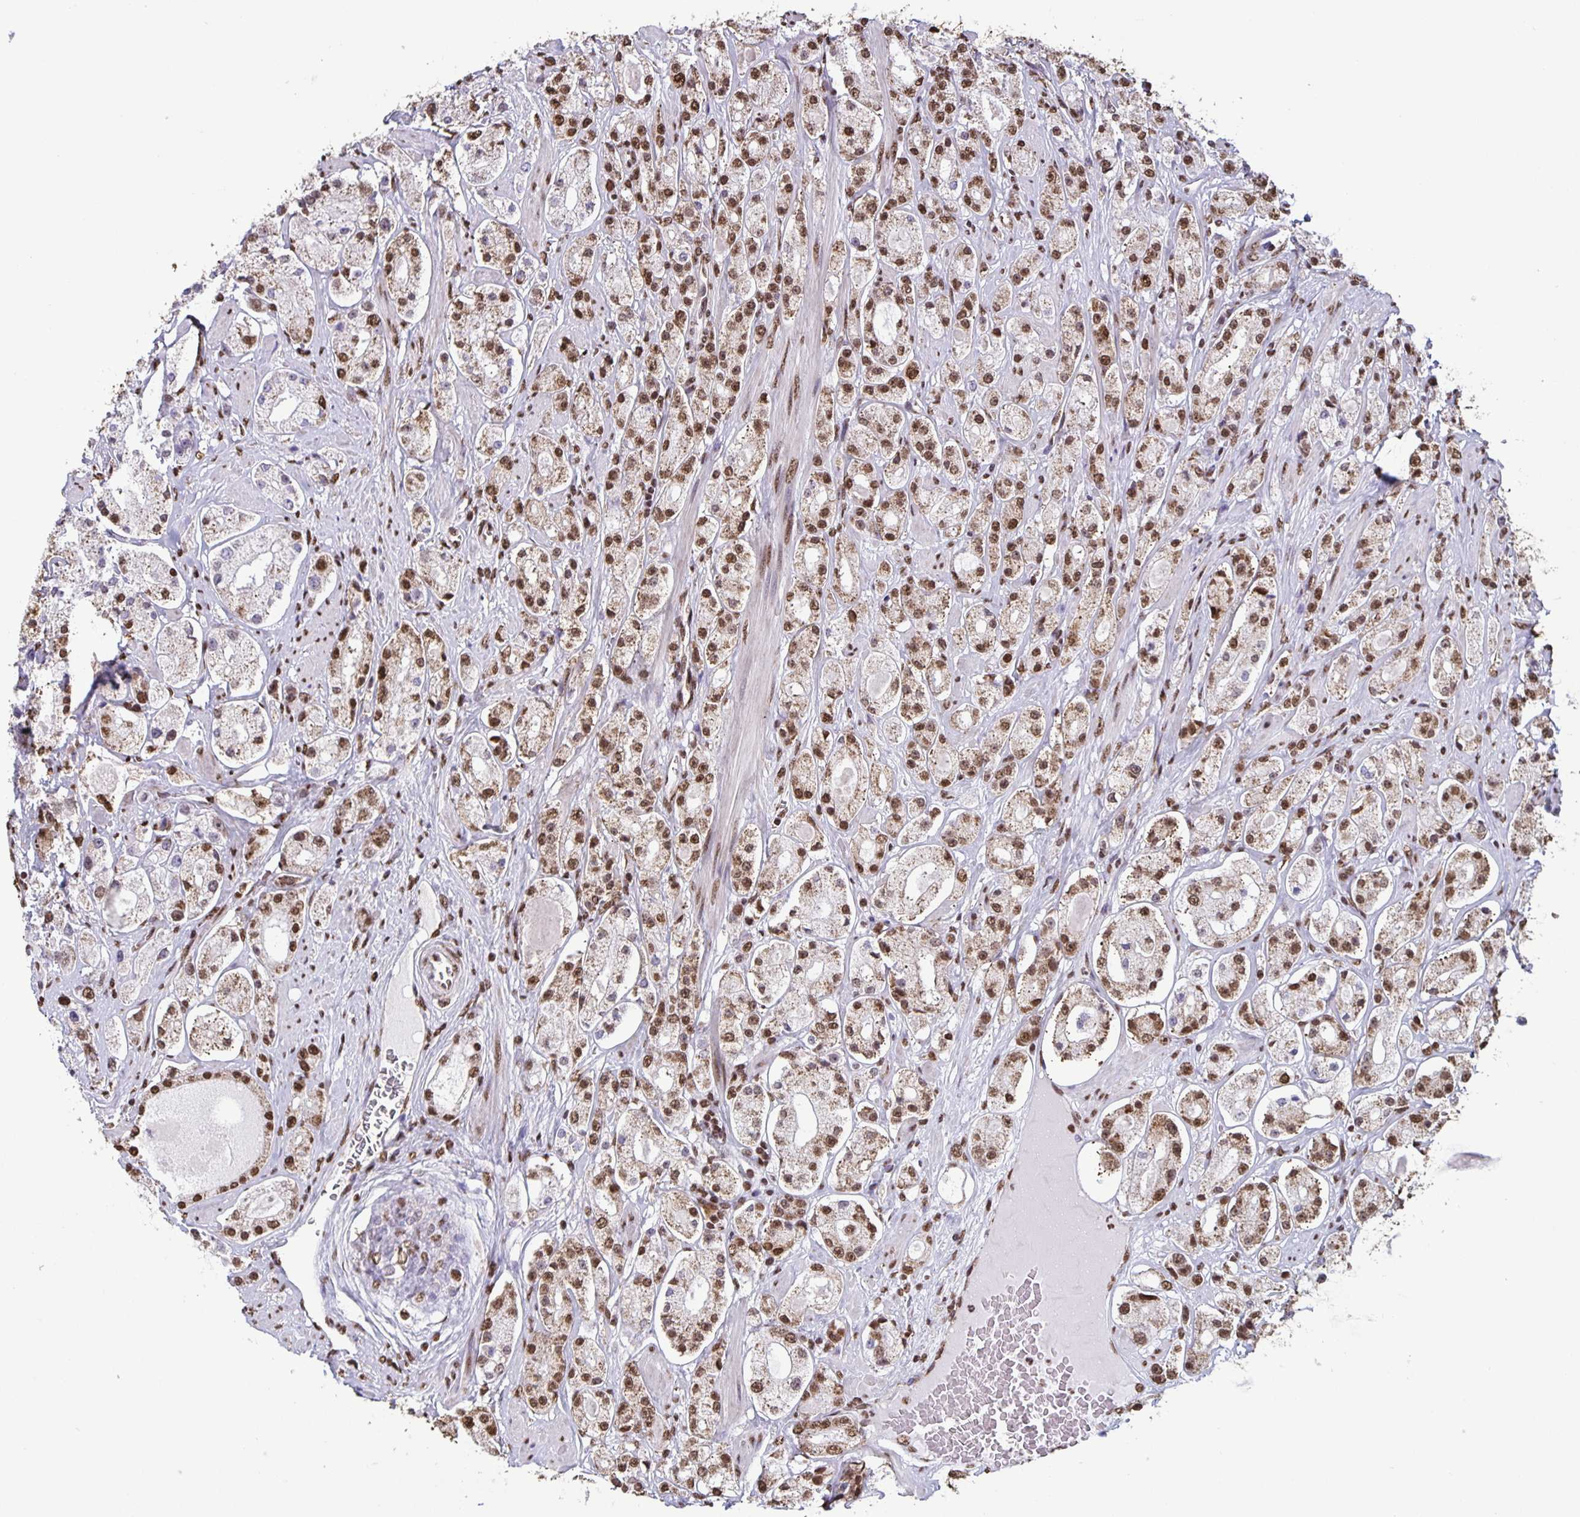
{"staining": {"intensity": "moderate", "quantity": ">75%", "location": "nuclear"}, "tissue": "prostate cancer", "cell_type": "Tumor cells", "image_type": "cancer", "snomed": [{"axis": "morphology", "description": "Adenocarcinoma, High grade"}, {"axis": "topography", "description": "Prostate"}], "caption": "A brown stain highlights moderate nuclear positivity of a protein in human high-grade adenocarcinoma (prostate) tumor cells. The protein is stained brown, and the nuclei are stained in blue (DAB (3,3'-diaminobenzidine) IHC with brightfield microscopy, high magnification).", "gene": "DUT", "patient": {"sex": "male", "age": 67}}